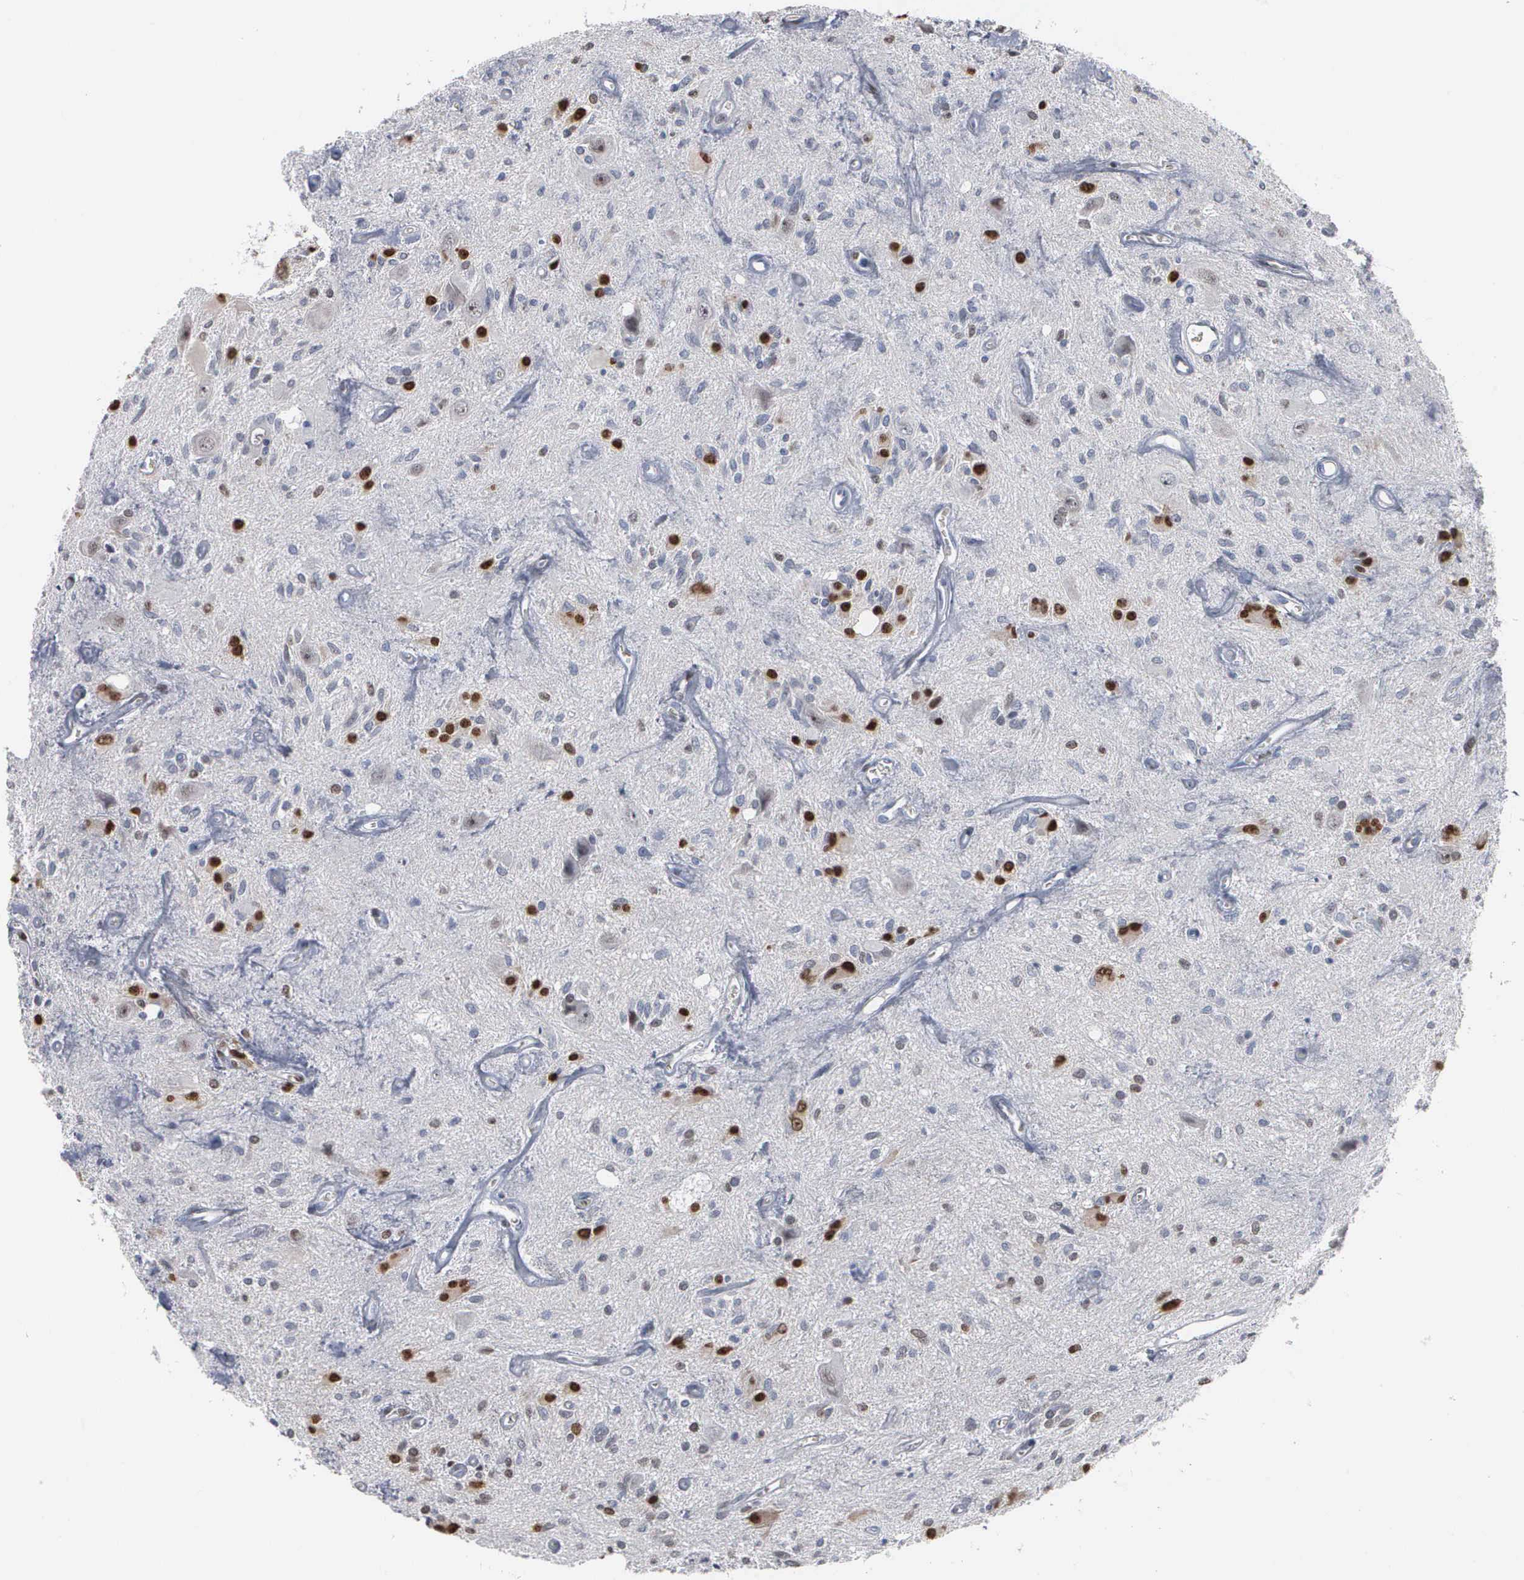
{"staining": {"intensity": "moderate", "quantity": "25%-75%", "location": "nuclear"}, "tissue": "glioma", "cell_type": "Tumor cells", "image_type": "cancer", "snomed": [{"axis": "morphology", "description": "Glioma, malignant, Low grade"}, {"axis": "topography", "description": "Brain"}], "caption": "Protein expression analysis of human low-grade glioma (malignant) reveals moderate nuclear staining in approximately 25%-75% of tumor cells. (brown staining indicates protein expression, while blue staining denotes nuclei).", "gene": "FGF2", "patient": {"sex": "female", "age": 15}}